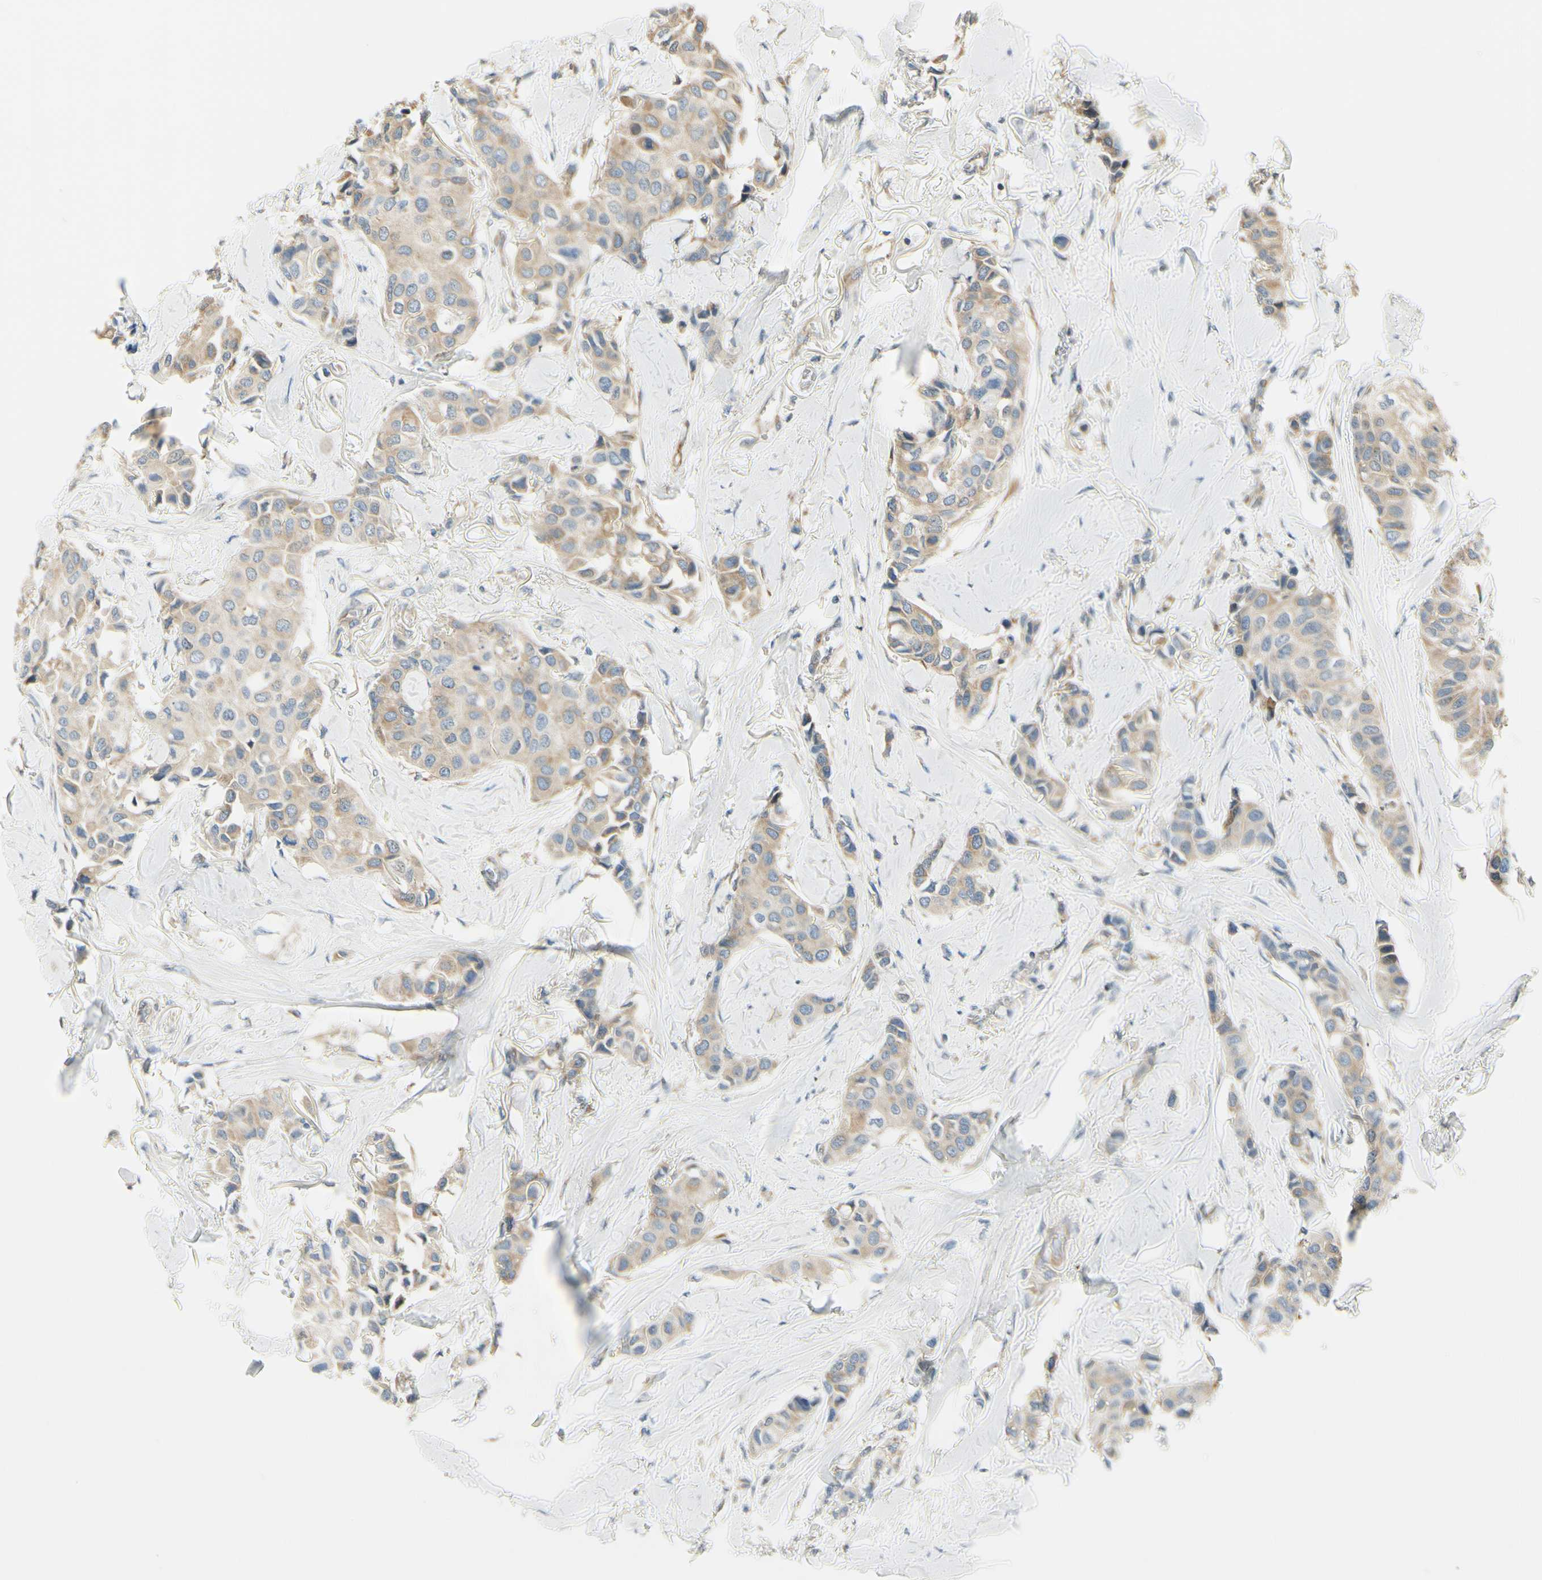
{"staining": {"intensity": "weak", "quantity": ">75%", "location": "cytoplasmic/membranous"}, "tissue": "breast cancer", "cell_type": "Tumor cells", "image_type": "cancer", "snomed": [{"axis": "morphology", "description": "Duct carcinoma"}, {"axis": "topography", "description": "Breast"}], "caption": "Protein staining of breast cancer tissue exhibits weak cytoplasmic/membranous staining in approximately >75% of tumor cells.", "gene": "IGDCC4", "patient": {"sex": "female", "age": 80}}